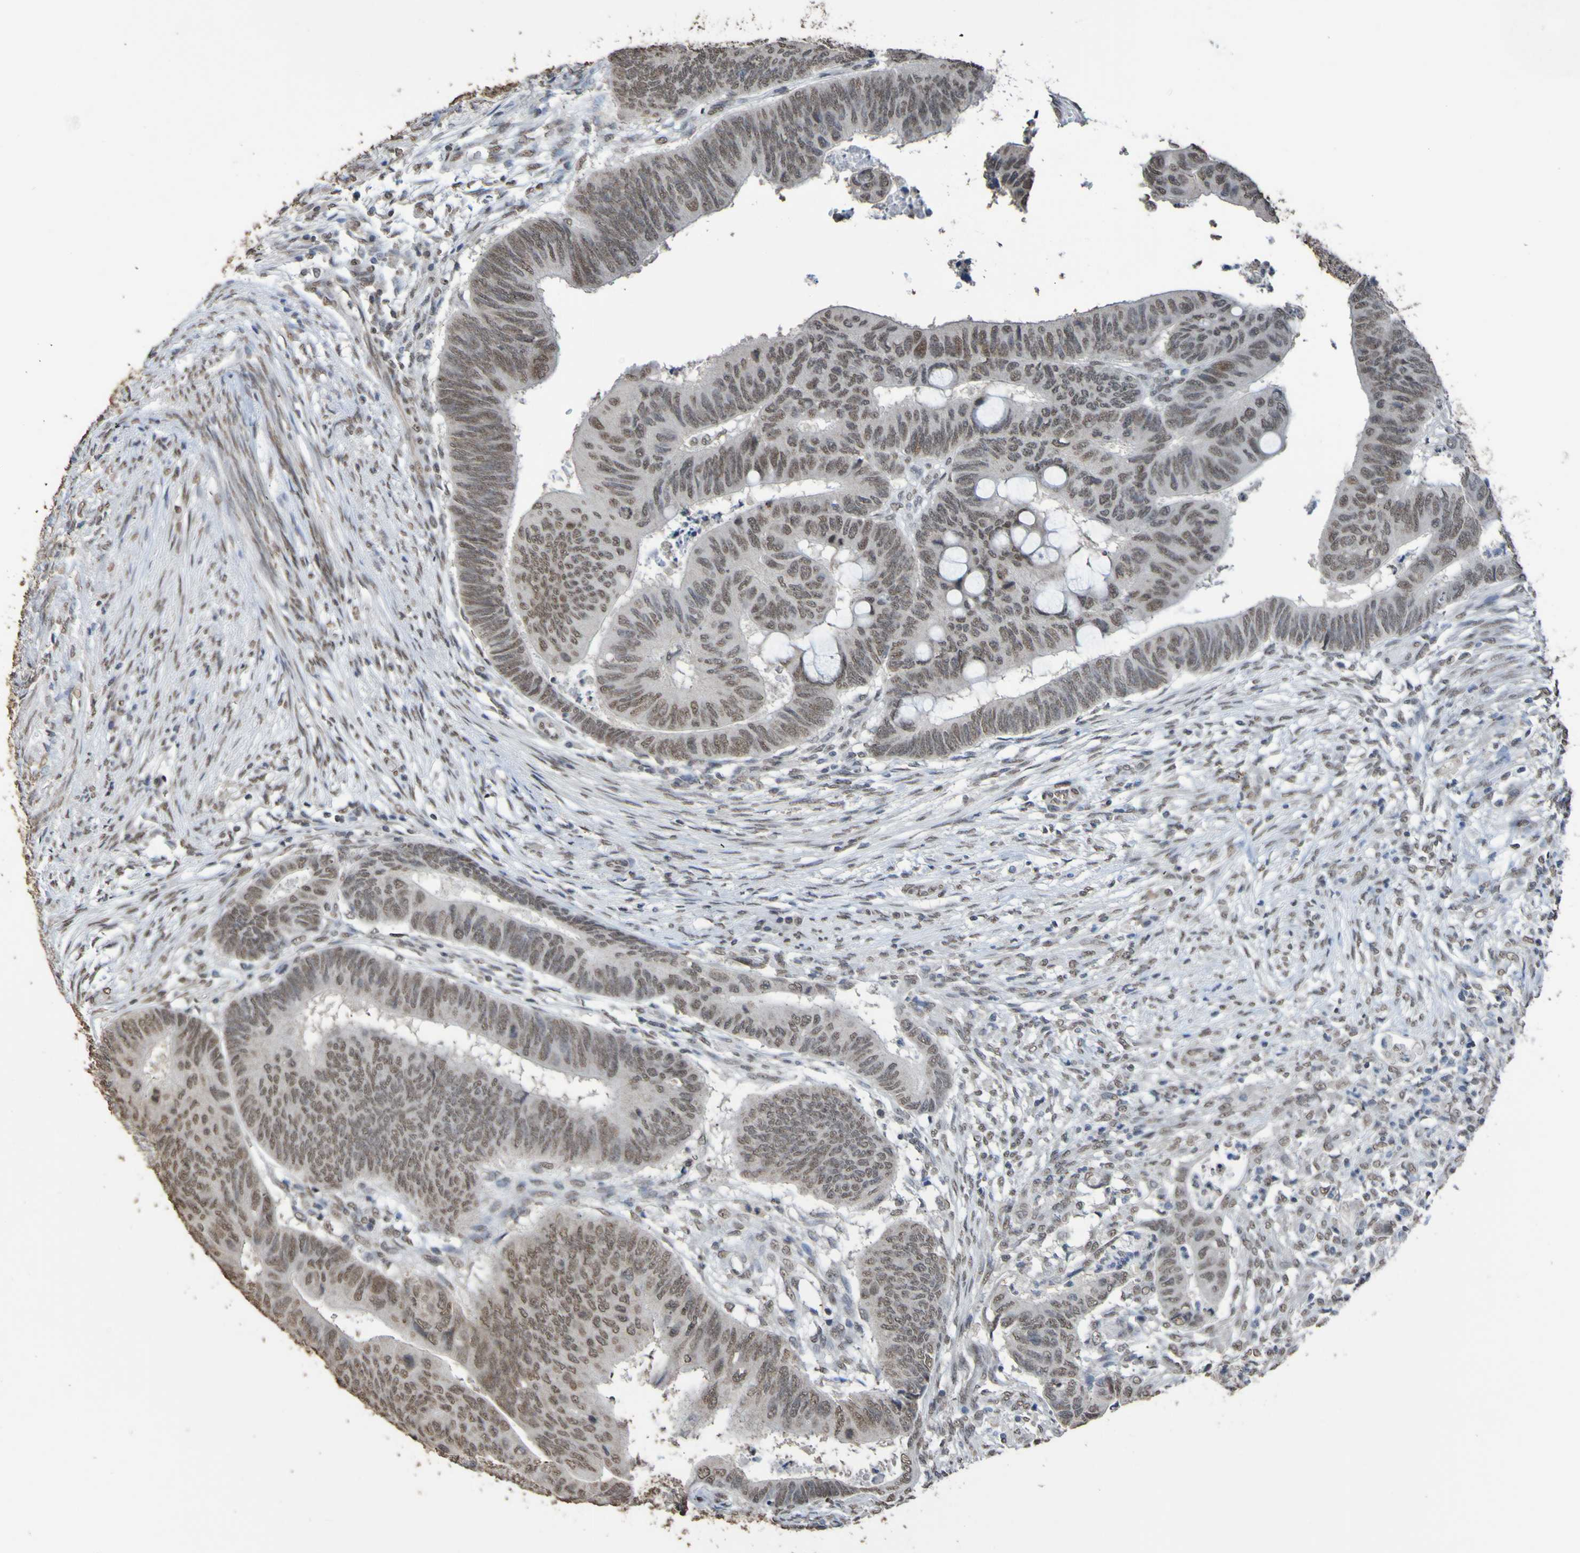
{"staining": {"intensity": "weak", "quantity": ">75%", "location": "nuclear"}, "tissue": "colorectal cancer", "cell_type": "Tumor cells", "image_type": "cancer", "snomed": [{"axis": "morphology", "description": "Normal tissue, NOS"}, {"axis": "morphology", "description": "Adenocarcinoma, NOS"}, {"axis": "topography", "description": "Rectum"}, {"axis": "topography", "description": "Peripheral nerve tissue"}], "caption": "IHC (DAB) staining of colorectal cancer (adenocarcinoma) exhibits weak nuclear protein positivity in about >75% of tumor cells.", "gene": "ALKBH2", "patient": {"sex": "male", "age": 92}}